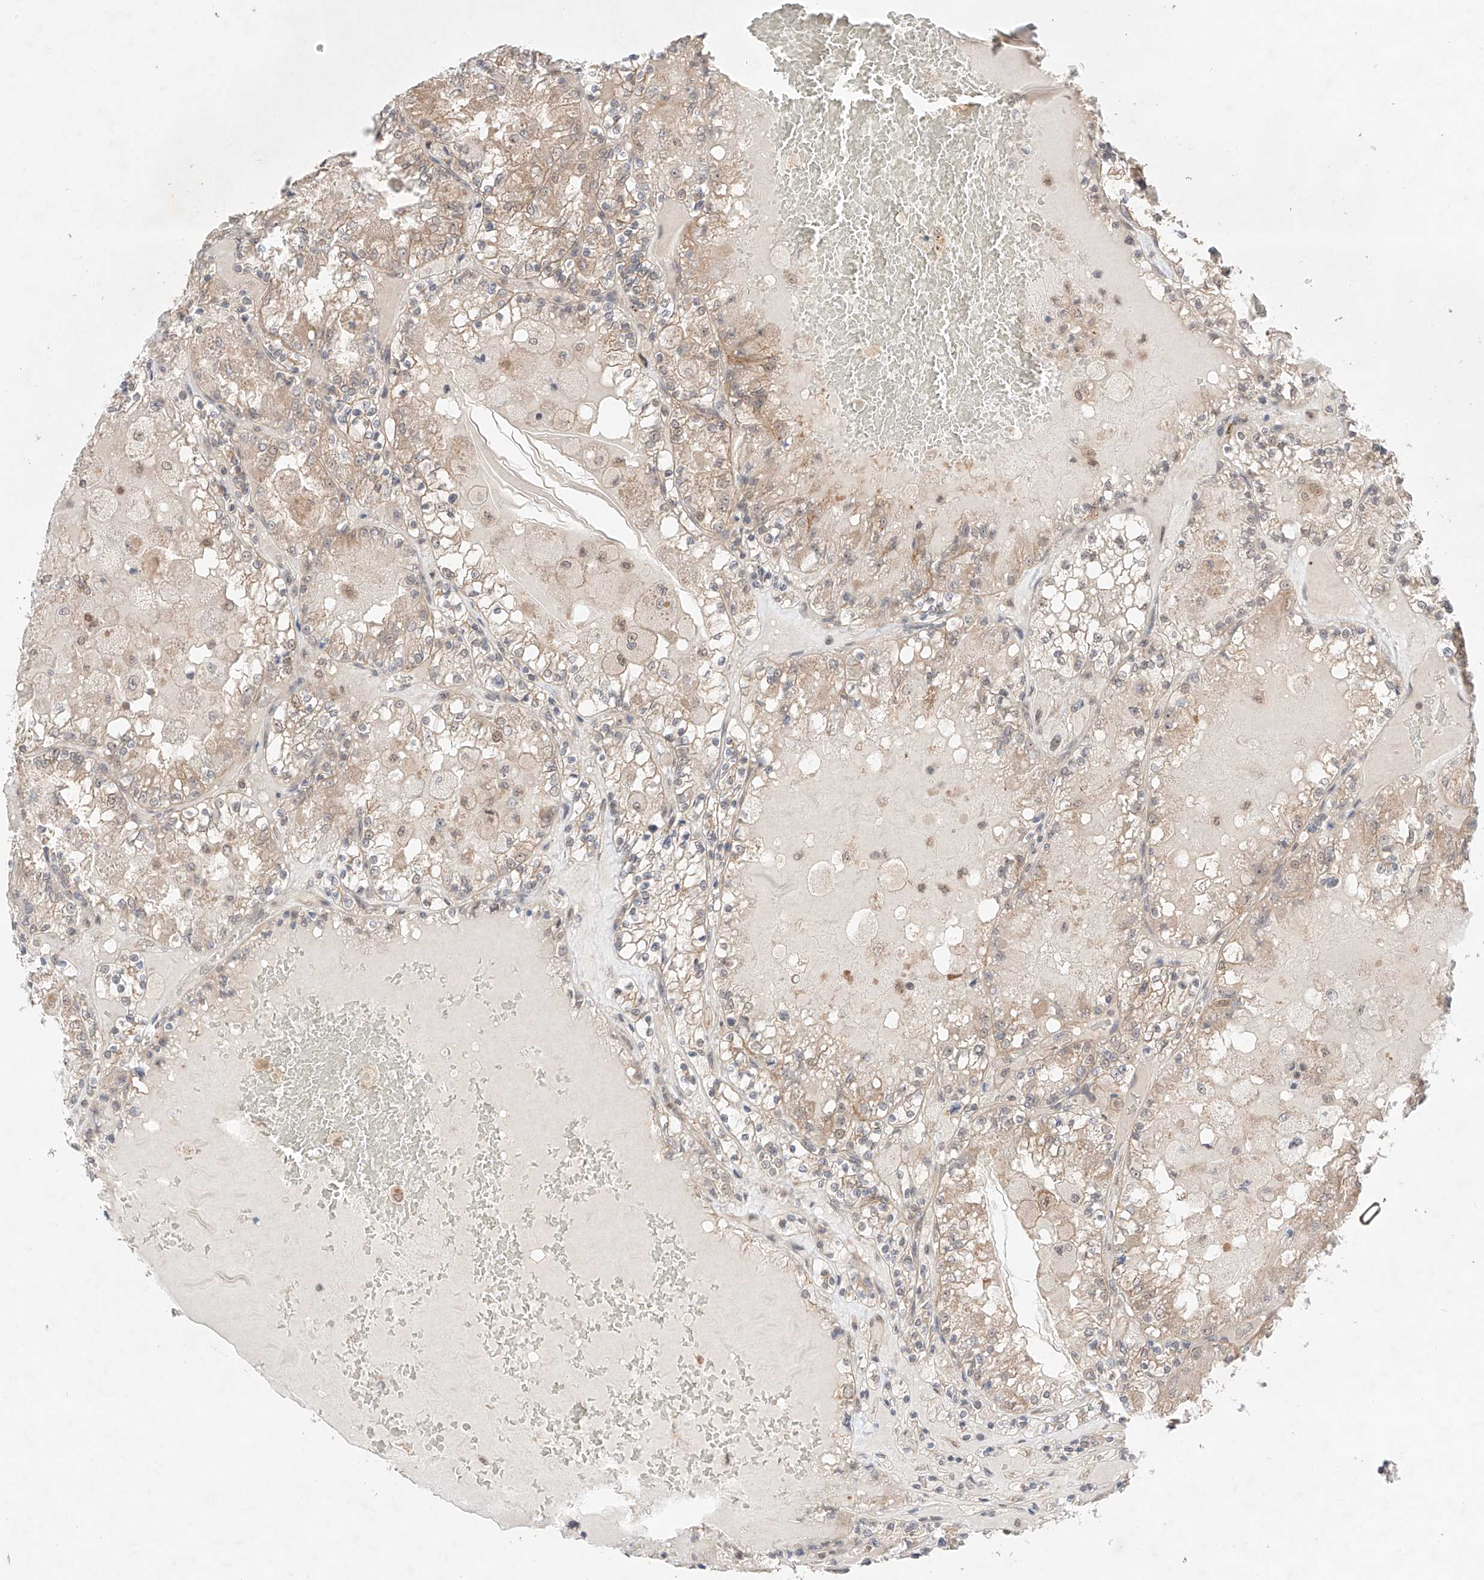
{"staining": {"intensity": "weak", "quantity": "<25%", "location": "cytoplasmic/membranous"}, "tissue": "renal cancer", "cell_type": "Tumor cells", "image_type": "cancer", "snomed": [{"axis": "morphology", "description": "Adenocarcinoma, NOS"}, {"axis": "topography", "description": "Kidney"}], "caption": "This is a micrograph of IHC staining of adenocarcinoma (renal), which shows no expression in tumor cells.", "gene": "TSR2", "patient": {"sex": "female", "age": 56}}